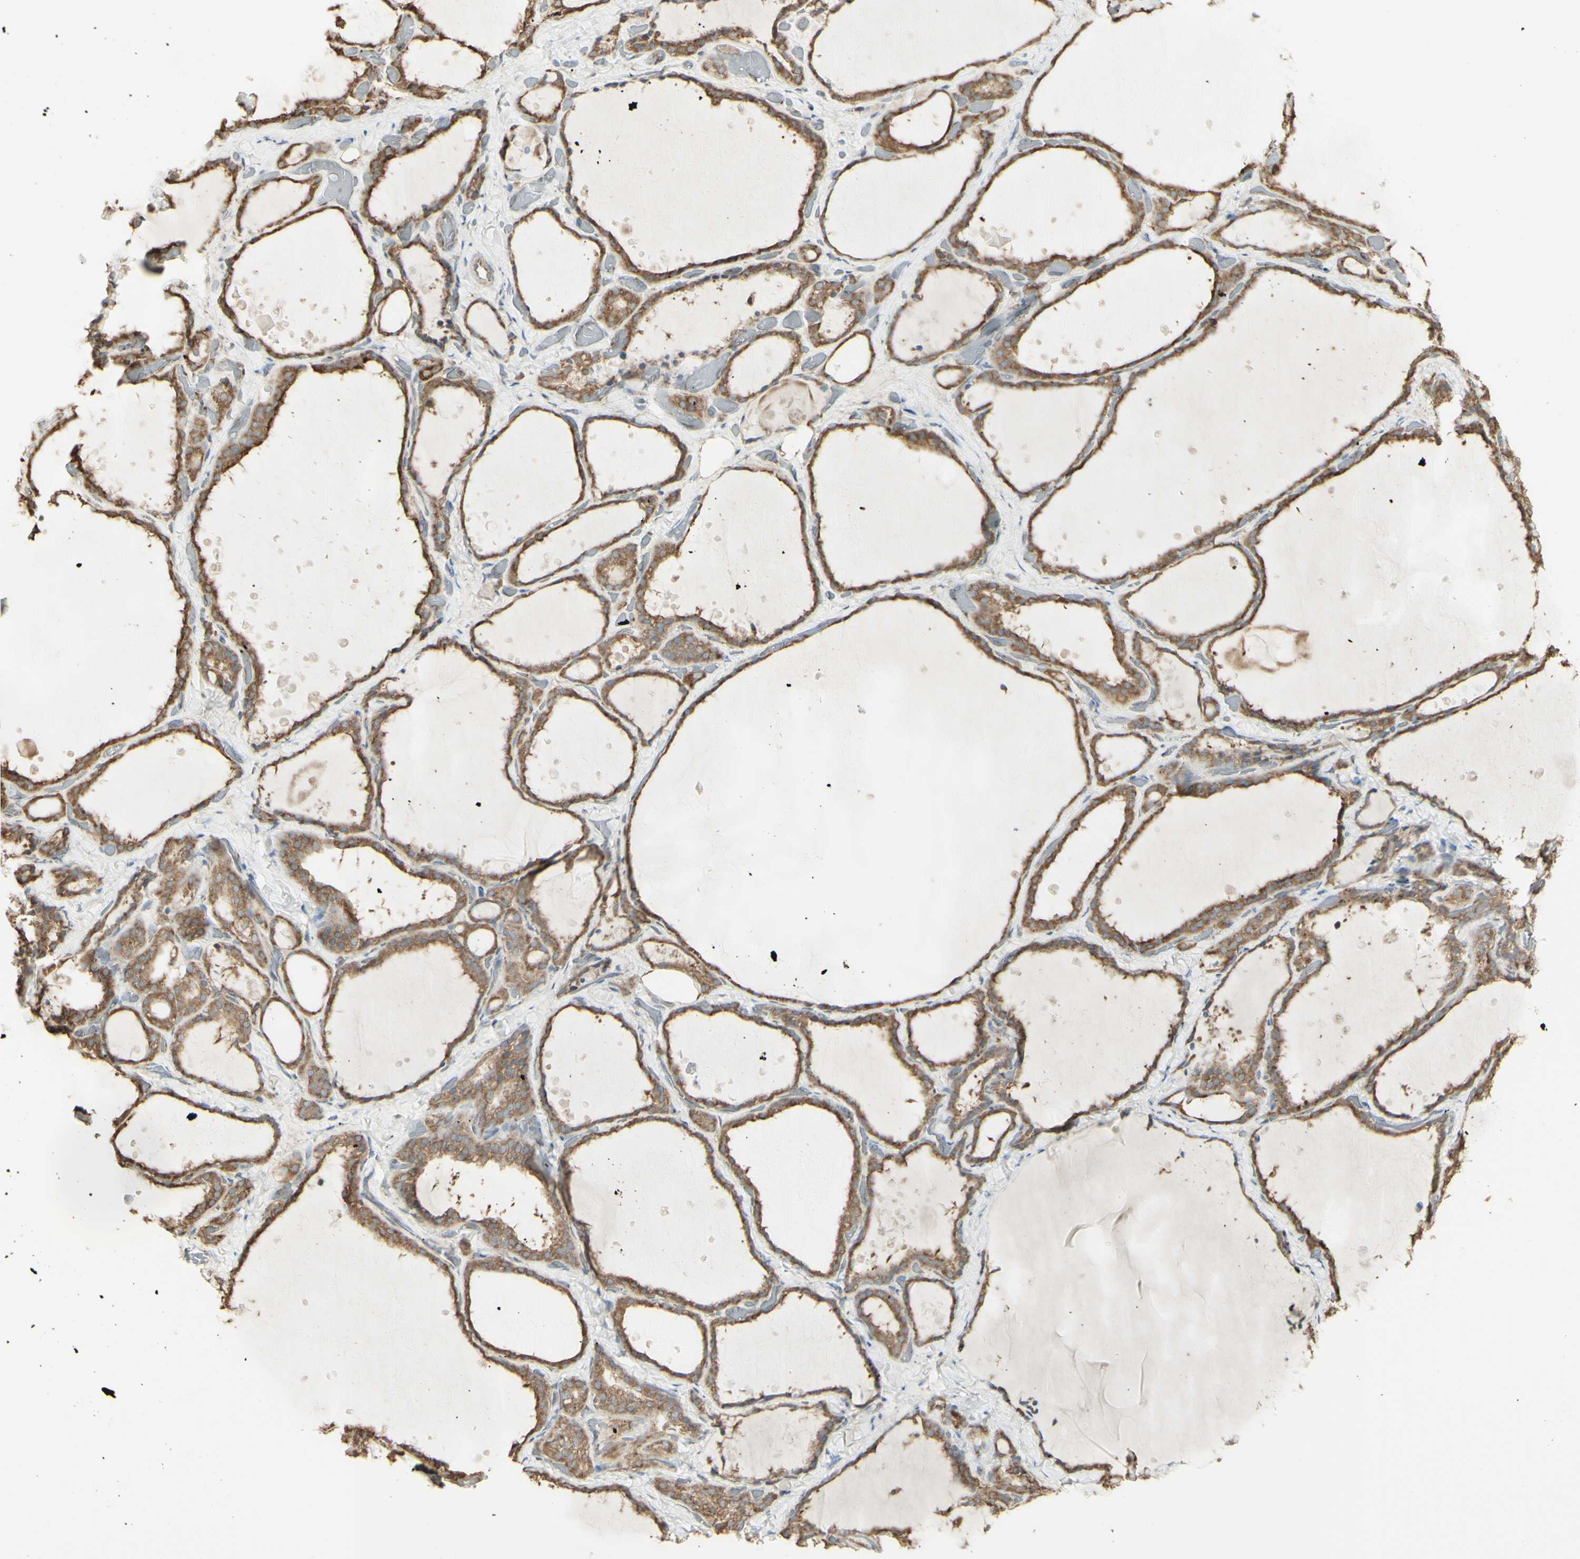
{"staining": {"intensity": "moderate", "quantity": ">75%", "location": "cytoplasmic/membranous"}, "tissue": "thyroid gland", "cell_type": "Glandular cells", "image_type": "normal", "snomed": [{"axis": "morphology", "description": "Normal tissue, NOS"}, {"axis": "topography", "description": "Thyroid gland"}], "caption": "Glandular cells exhibit medium levels of moderate cytoplasmic/membranous staining in about >75% of cells in unremarkable human thyroid gland.", "gene": "EEF1B2", "patient": {"sex": "female", "age": 44}}